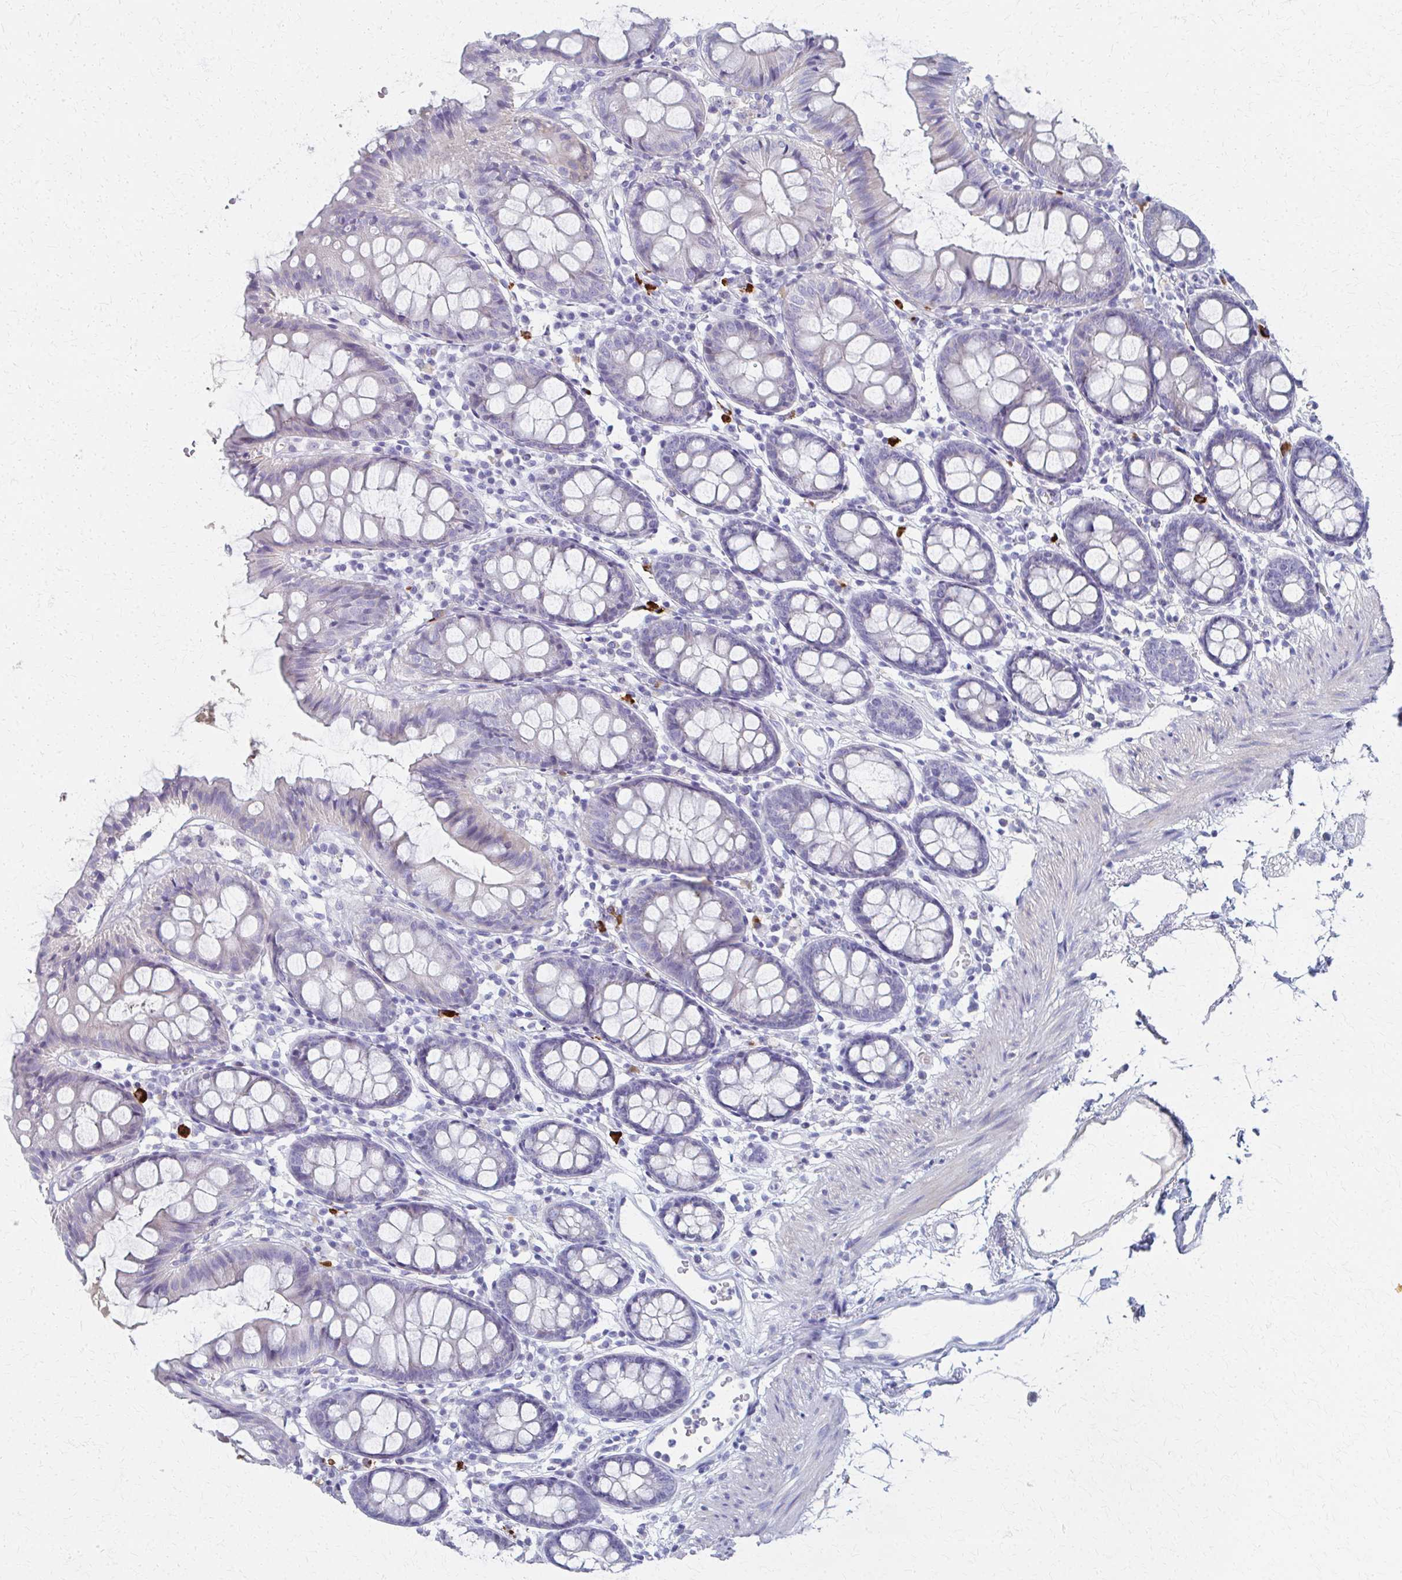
{"staining": {"intensity": "negative", "quantity": "none", "location": "none"}, "tissue": "colon", "cell_type": "Endothelial cells", "image_type": "normal", "snomed": [{"axis": "morphology", "description": "Normal tissue, NOS"}, {"axis": "topography", "description": "Colon"}], "caption": "A histopathology image of human colon is negative for staining in endothelial cells. (DAB (3,3'-diaminobenzidine) immunohistochemistry (IHC) with hematoxylin counter stain).", "gene": "MS4A2", "patient": {"sex": "female", "age": 84}}